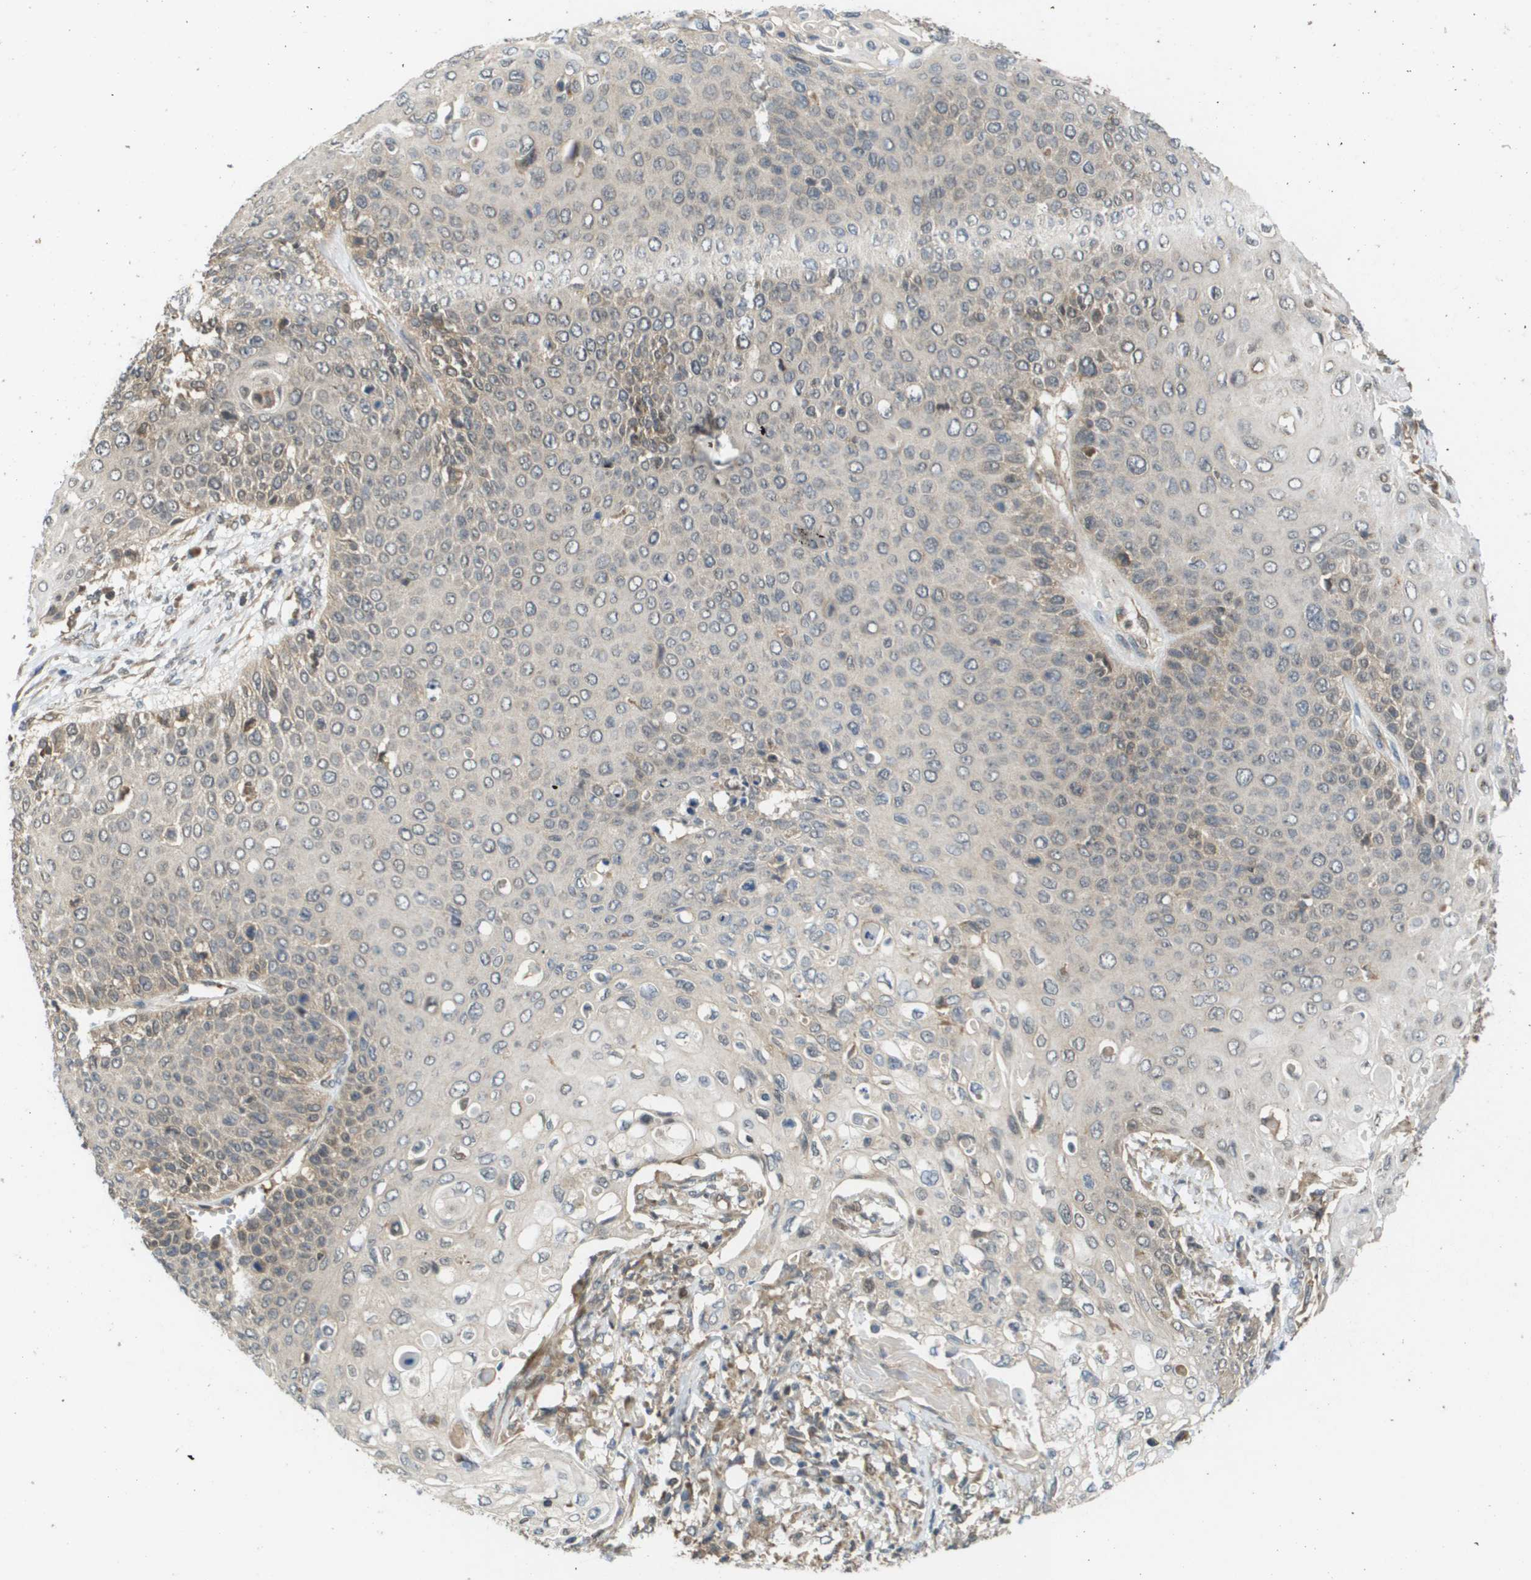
{"staining": {"intensity": "weak", "quantity": "<25%", "location": "cytoplasmic/membranous"}, "tissue": "cervical cancer", "cell_type": "Tumor cells", "image_type": "cancer", "snomed": [{"axis": "morphology", "description": "Squamous cell carcinoma, NOS"}, {"axis": "topography", "description": "Cervix"}], "caption": "An immunohistochemistry image of squamous cell carcinoma (cervical) is shown. There is no staining in tumor cells of squamous cell carcinoma (cervical).", "gene": "RBM38", "patient": {"sex": "female", "age": 39}}